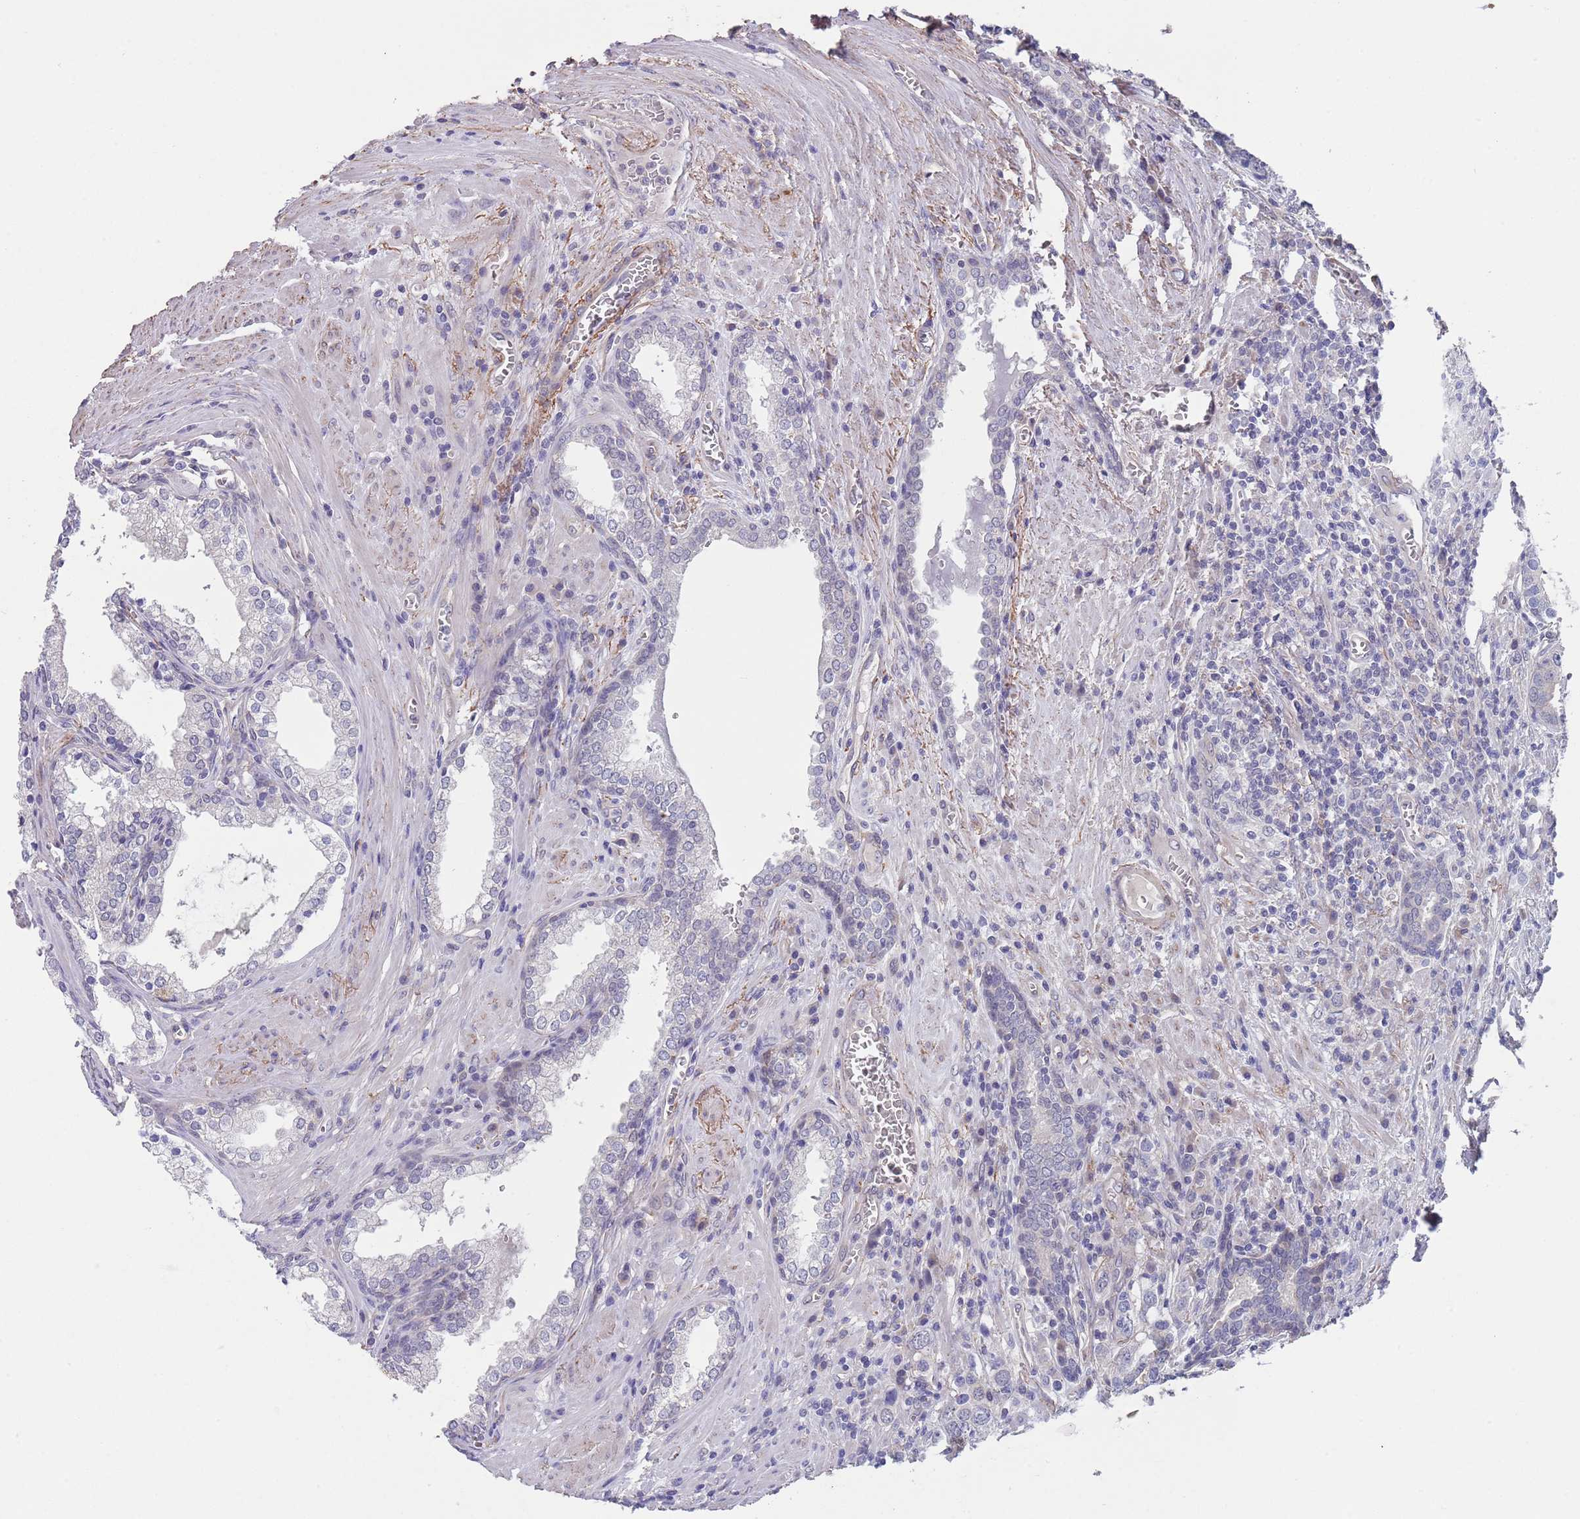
{"staining": {"intensity": "negative", "quantity": "none", "location": "none"}, "tissue": "prostate cancer", "cell_type": "Tumor cells", "image_type": "cancer", "snomed": [{"axis": "morphology", "description": "Adenocarcinoma, High grade"}, {"axis": "topography", "description": "Prostate"}], "caption": "This micrograph is of prostate high-grade adenocarcinoma stained with IHC to label a protein in brown with the nuclei are counter-stained blue. There is no positivity in tumor cells.", "gene": "RNF169", "patient": {"sex": "male", "age": 71}}